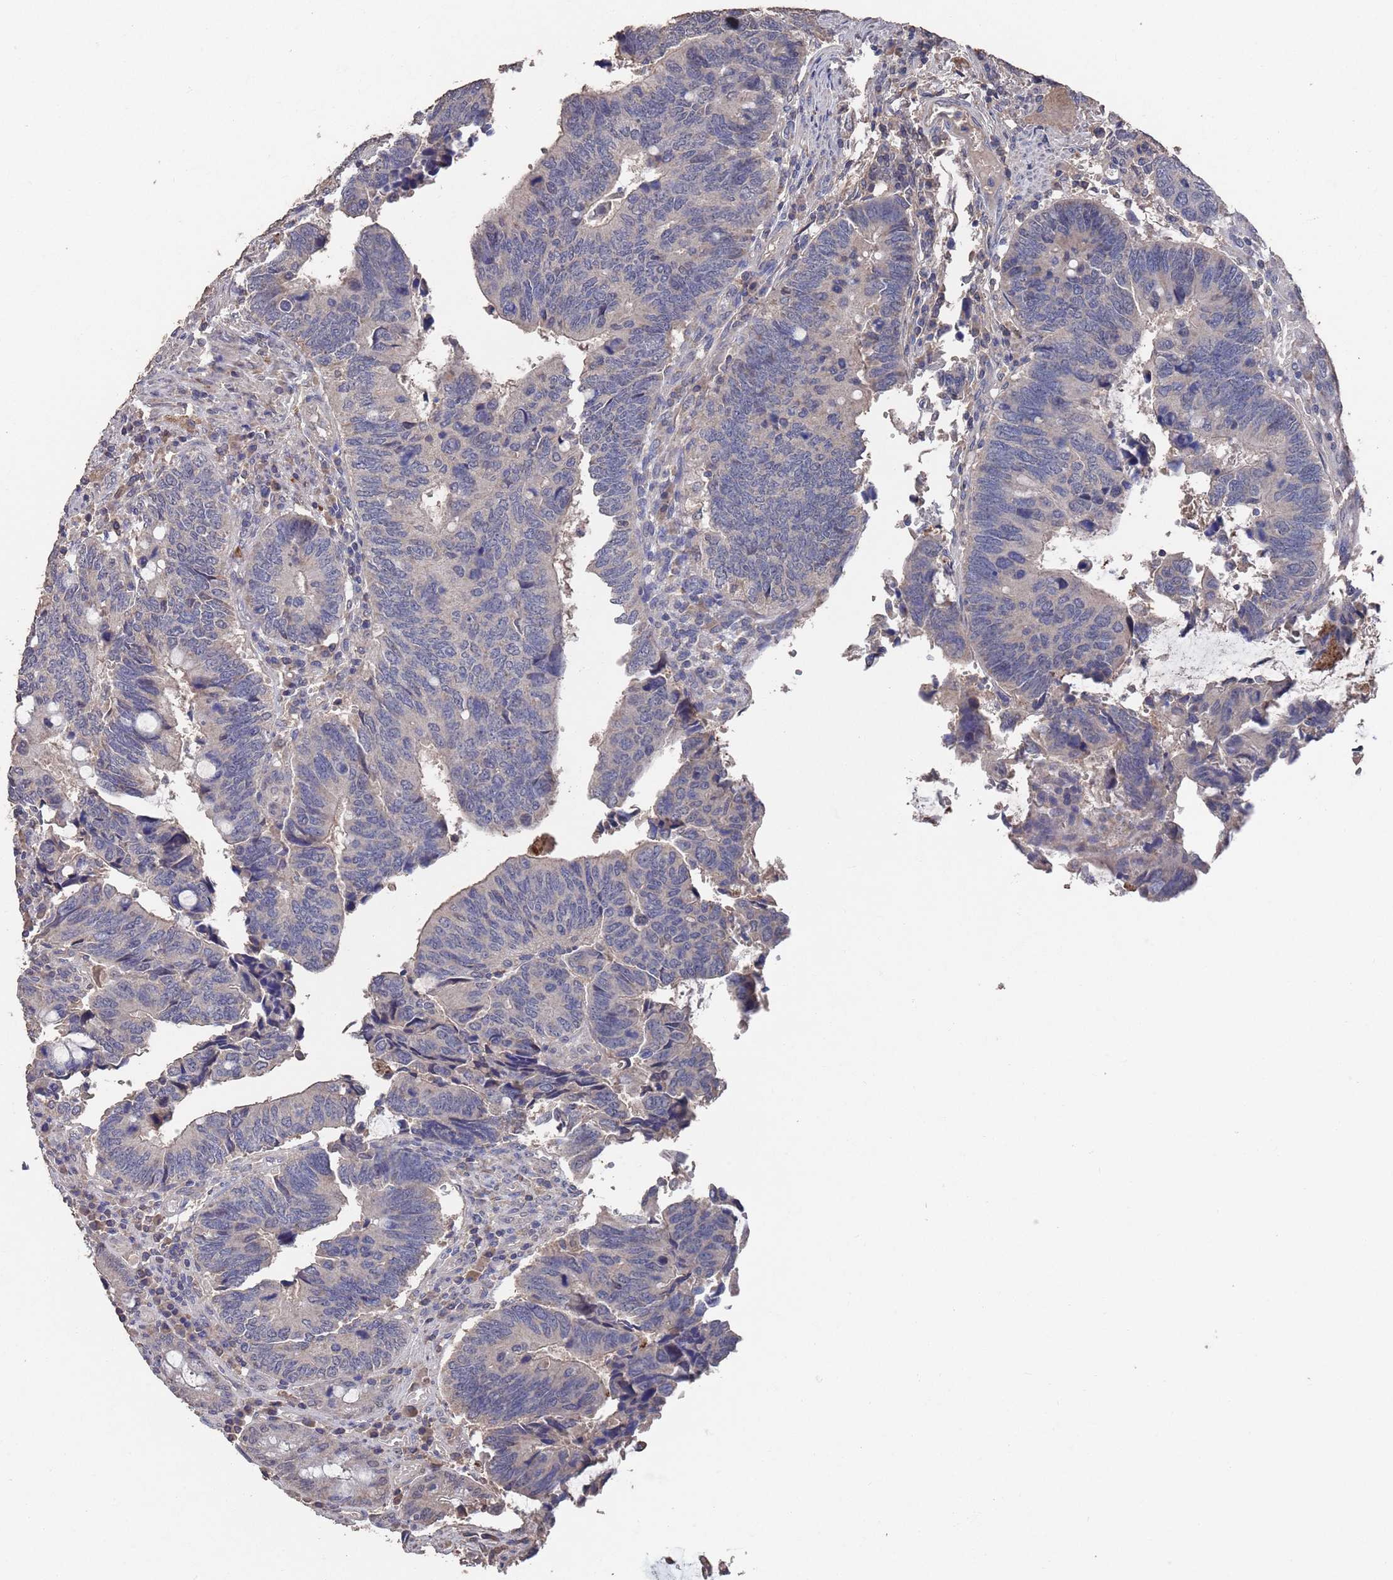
{"staining": {"intensity": "negative", "quantity": "none", "location": "none"}, "tissue": "colorectal cancer", "cell_type": "Tumor cells", "image_type": "cancer", "snomed": [{"axis": "morphology", "description": "Adenocarcinoma, NOS"}, {"axis": "topography", "description": "Colon"}], "caption": "Colorectal cancer was stained to show a protein in brown. There is no significant staining in tumor cells.", "gene": "BTBD18", "patient": {"sex": "male", "age": 87}}